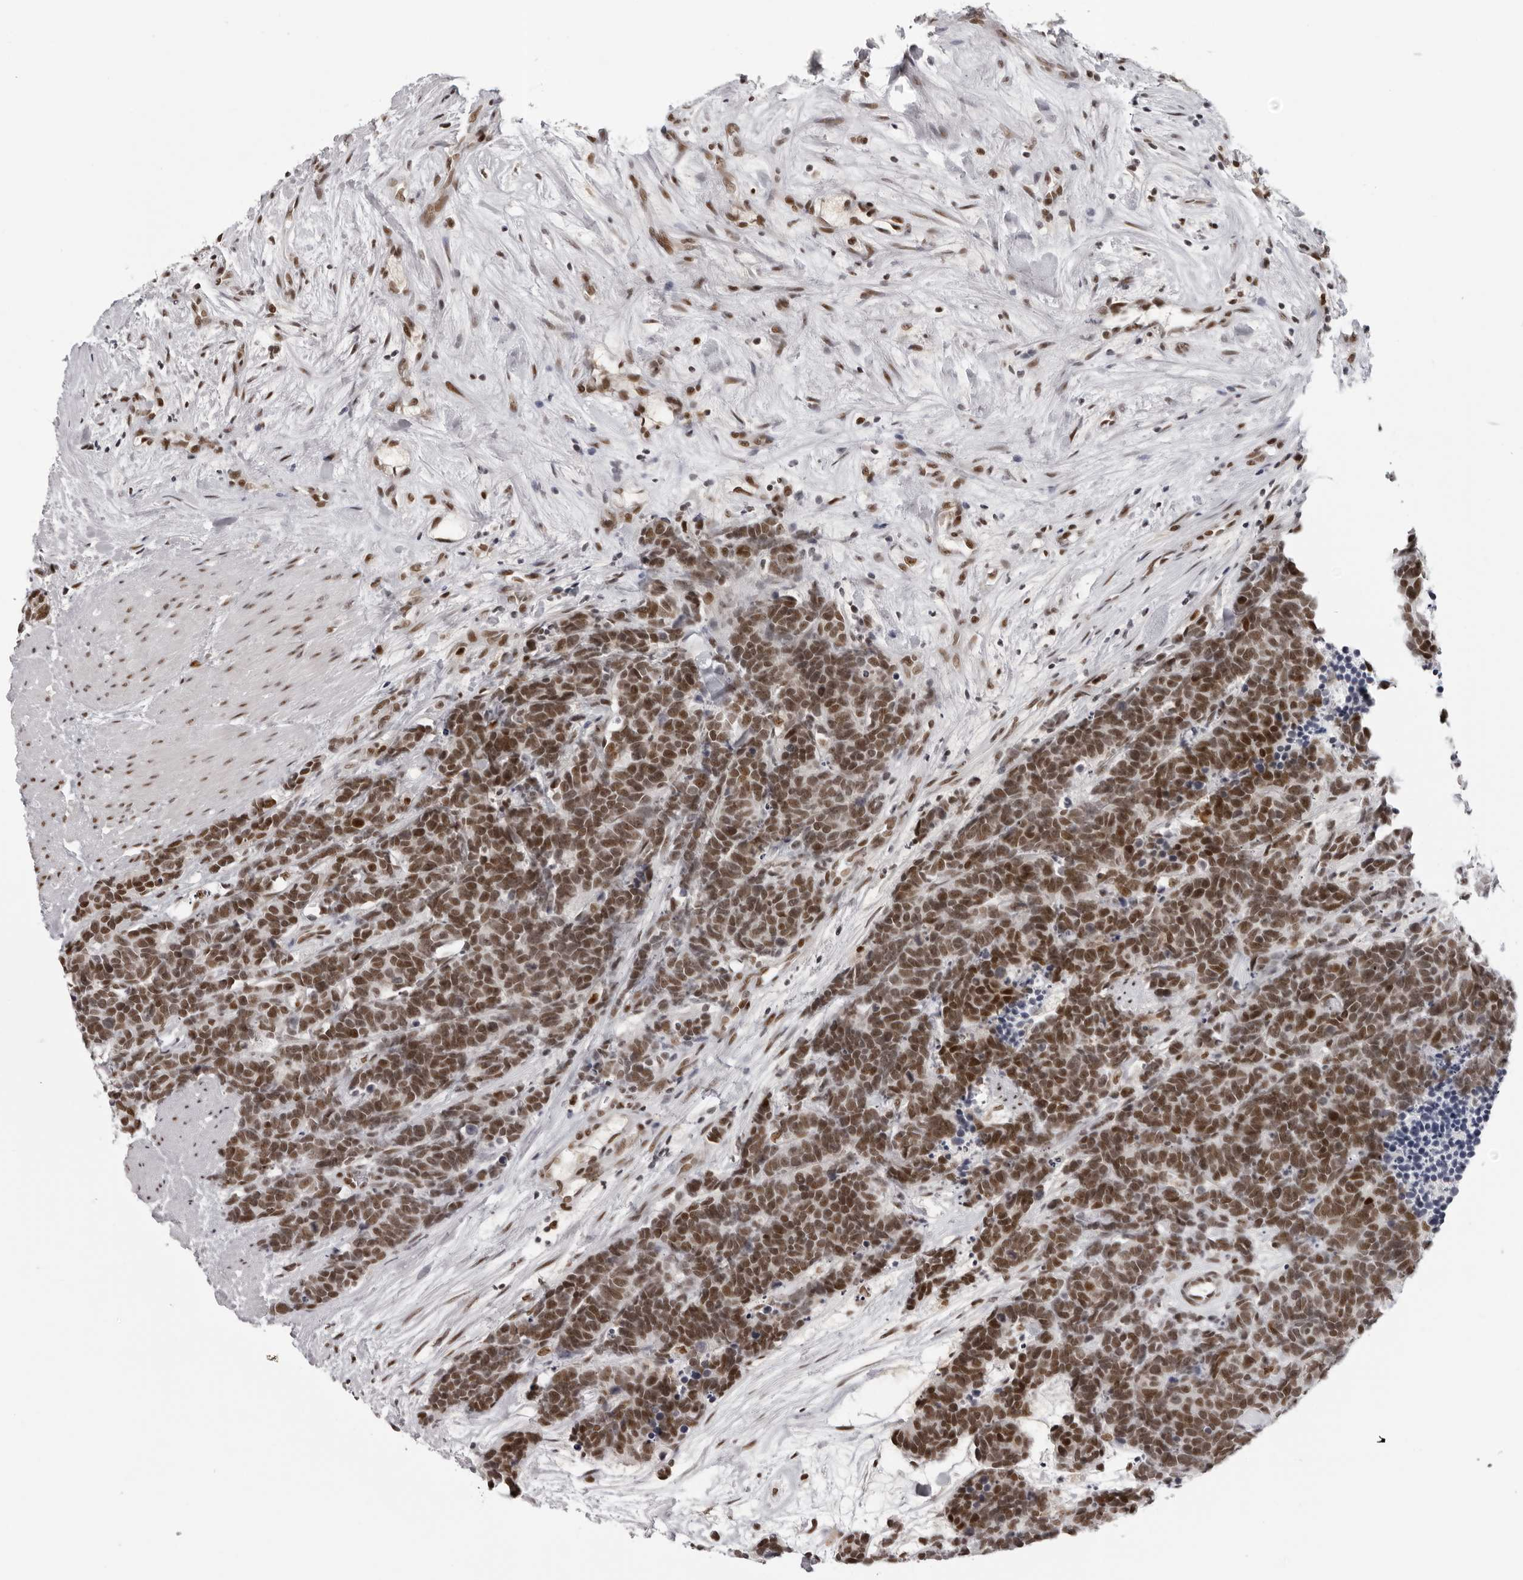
{"staining": {"intensity": "moderate", "quantity": ">75%", "location": "nuclear"}, "tissue": "carcinoid", "cell_type": "Tumor cells", "image_type": "cancer", "snomed": [{"axis": "morphology", "description": "Carcinoma, NOS"}, {"axis": "morphology", "description": "Carcinoid, malignant, NOS"}, {"axis": "topography", "description": "Urinary bladder"}], "caption": "The immunohistochemical stain shows moderate nuclear positivity in tumor cells of malignant carcinoid tissue. The staining is performed using DAB brown chromogen to label protein expression. The nuclei are counter-stained blue using hematoxylin.", "gene": "HEXIM2", "patient": {"sex": "male", "age": 57}}